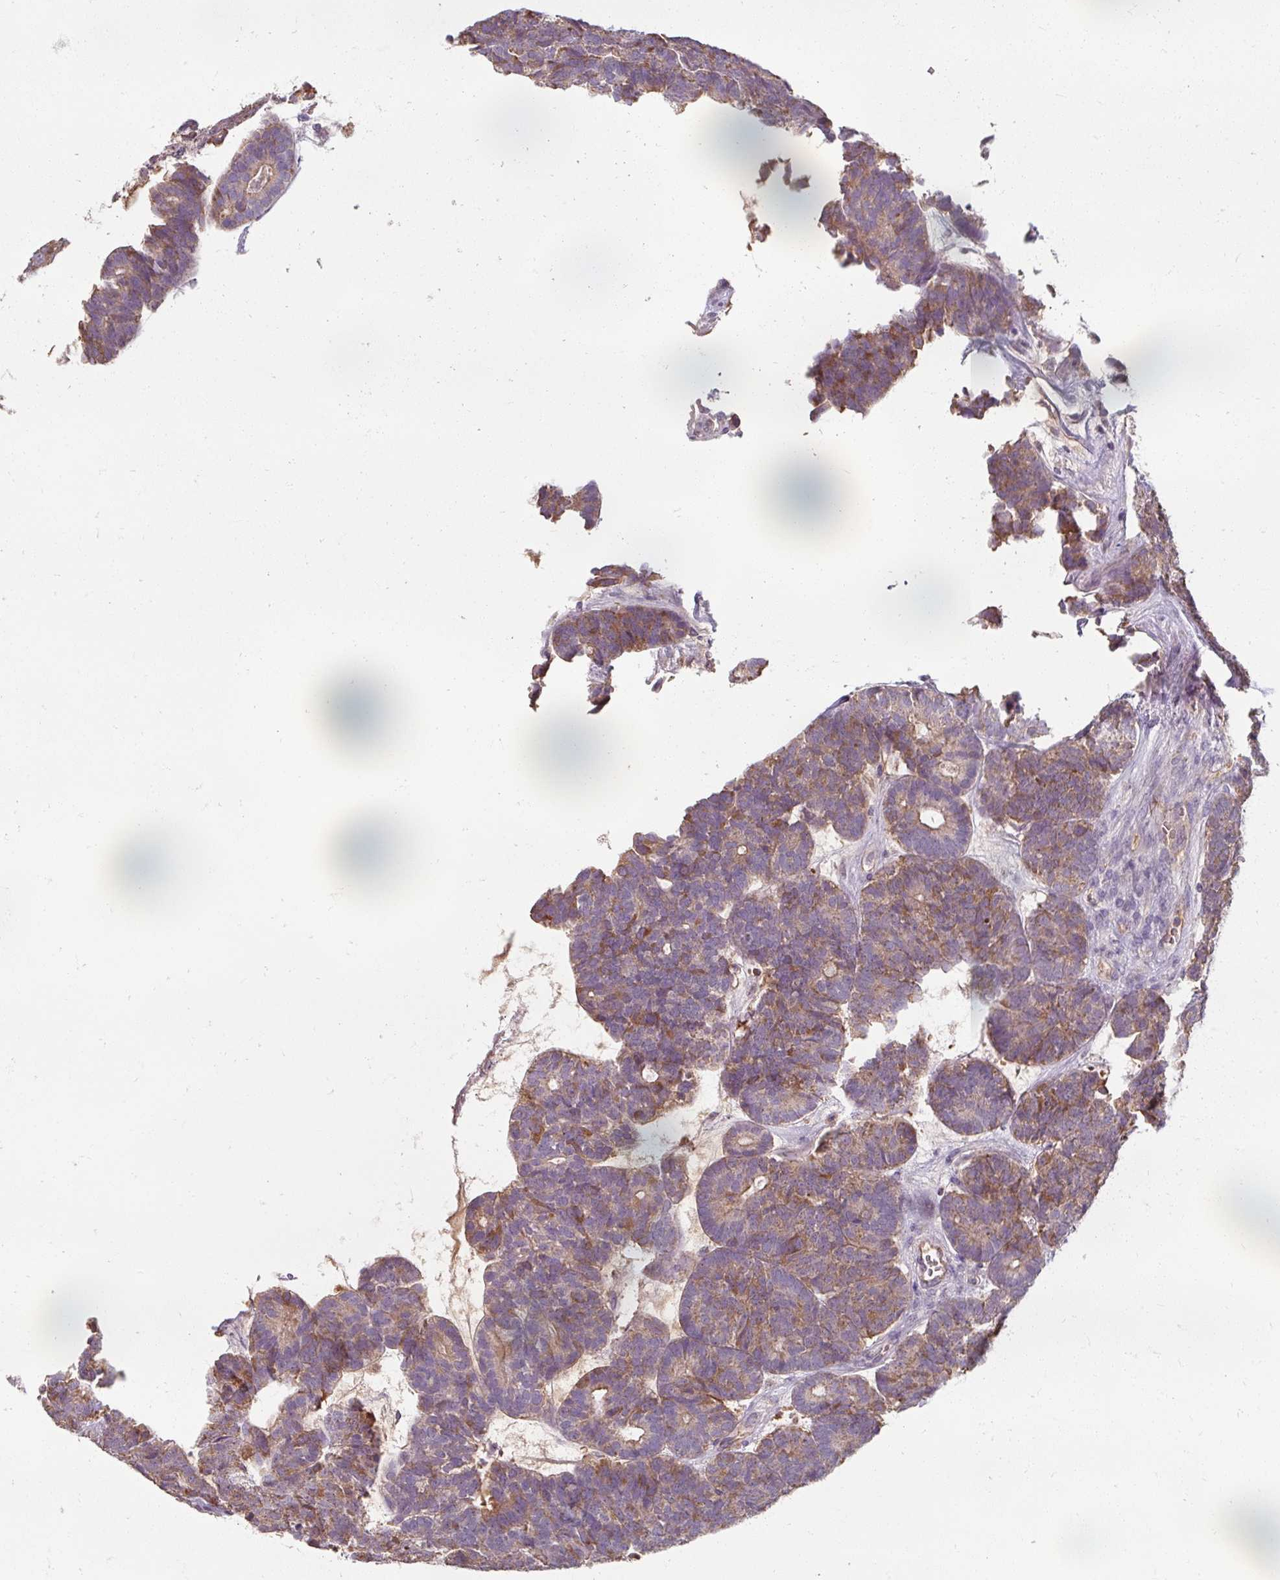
{"staining": {"intensity": "moderate", "quantity": ">75%", "location": "cytoplasmic/membranous"}, "tissue": "head and neck cancer", "cell_type": "Tumor cells", "image_type": "cancer", "snomed": [{"axis": "morphology", "description": "Adenocarcinoma, NOS"}, {"axis": "topography", "description": "Head-Neck"}], "caption": "Immunohistochemical staining of human head and neck adenocarcinoma shows medium levels of moderate cytoplasmic/membranous staining in about >75% of tumor cells.", "gene": "TSEN54", "patient": {"sex": "female", "age": 81}}